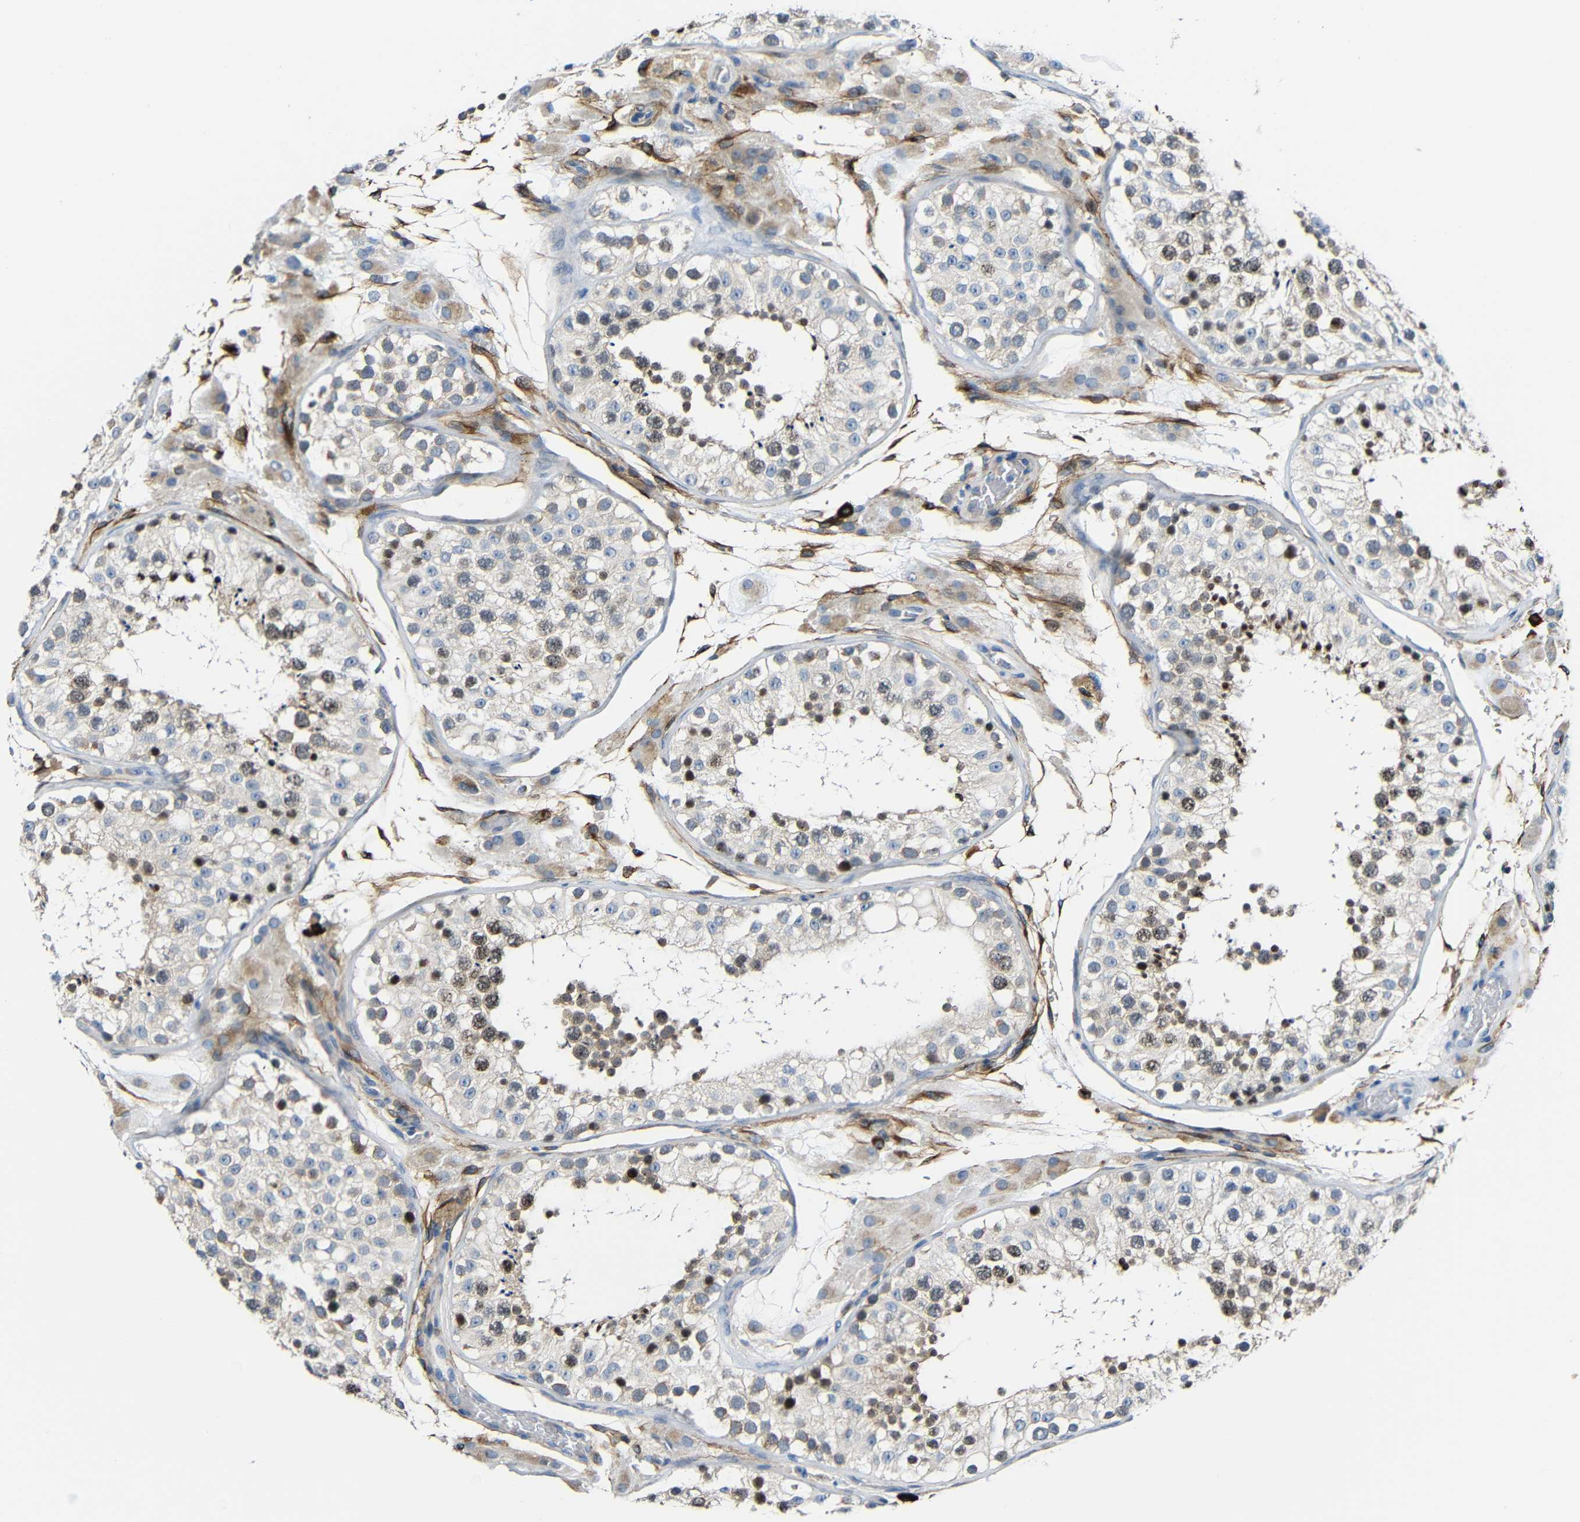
{"staining": {"intensity": "weak", "quantity": "25%-75%", "location": "cytoplasmic/membranous,nuclear"}, "tissue": "testis", "cell_type": "Cells in seminiferous ducts", "image_type": "normal", "snomed": [{"axis": "morphology", "description": "Normal tissue, NOS"}, {"axis": "topography", "description": "Testis"}, {"axis": "topography", "description": "Epididymis"}], "caption": "Cells in seminiferous ducts demonstrate low levels of weak cytoplasmic/membranous,nuclear positivity in approximately 25%-75% of cells in unremarkable testis.", "gene": "DCLK1", "patient": {"sex": "male", "age": 26}}